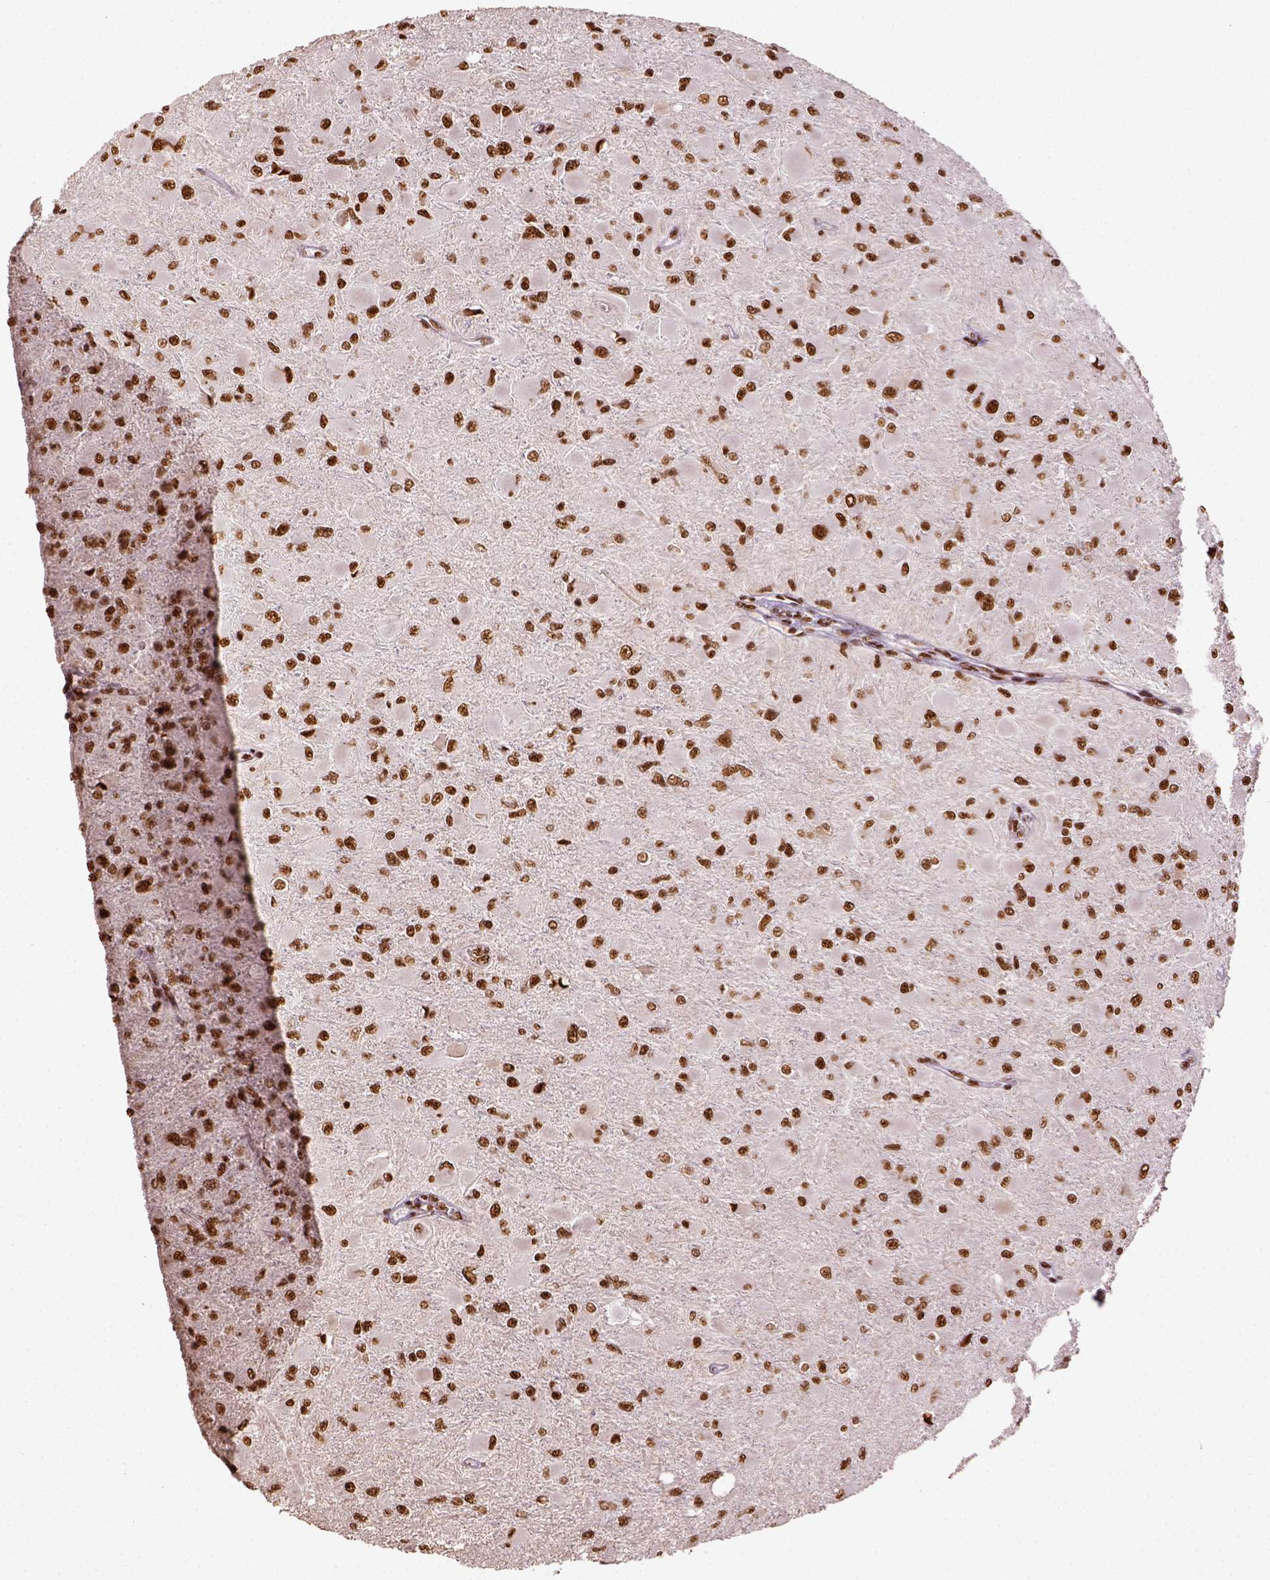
{"staining": {"intensity": "strong", "quantity": ">75%", "location": "nuclear"}, "tissue": "glioma", "cell_type": "Tumor cells", "image_type": "cancer", "snomed": [{"axis": "morphology", "description": "Glioma, malignant, High grade"}, {"axis": "topography", "description": "Cerebral cortex"}], "caption": "Immunohistochemical staining of human glioma demonstrates strong nuclear protein staining in about >75% of tumor cells.", "gene": "CCAR1", "patient": {"sex": "female", "age": 36}}